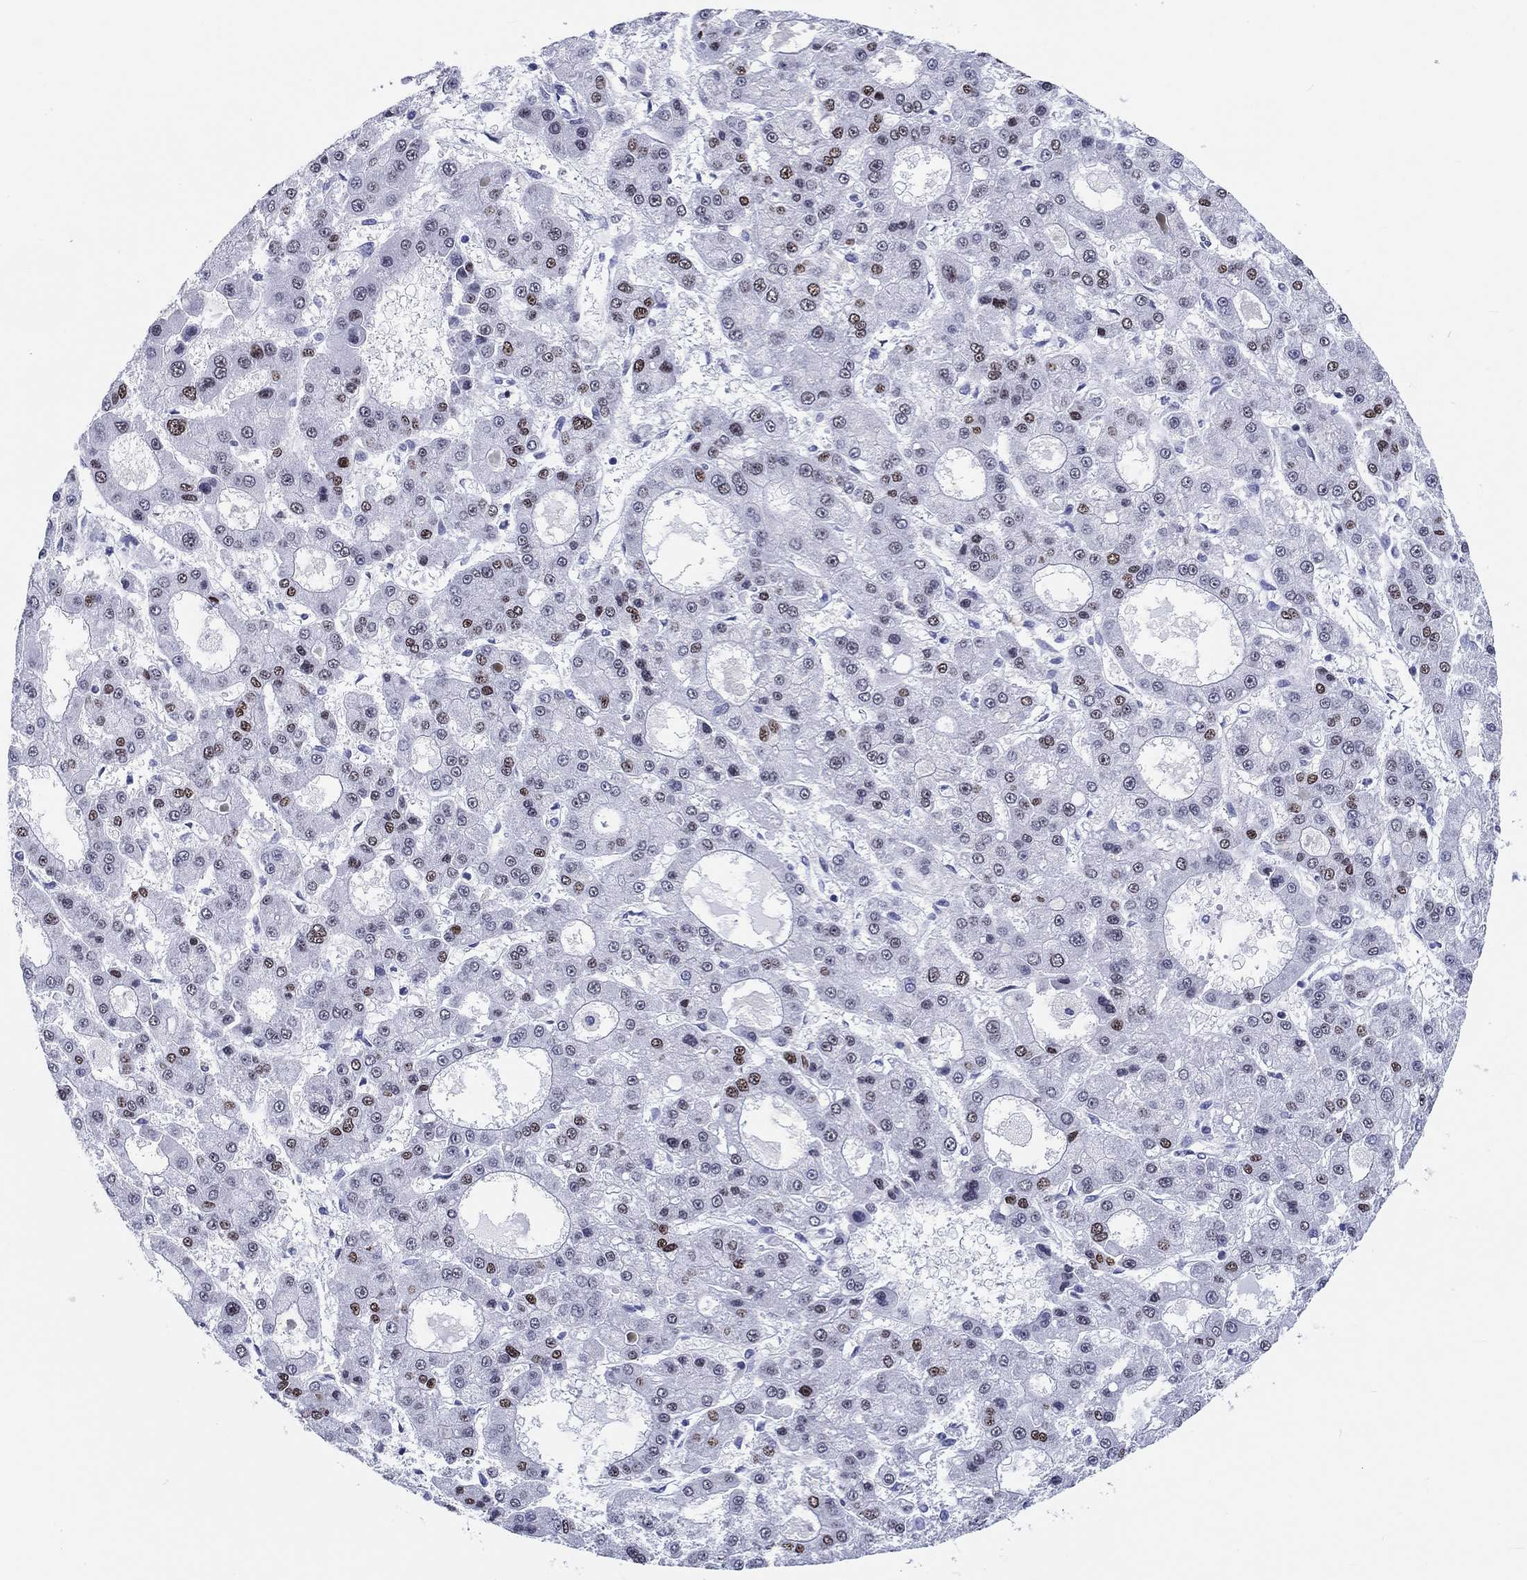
{"staining": {"intensity": "moderate", "quantity": "<25%", "location": "nuclear"}, "tissue": "liver cancer", "cell_type": "Tumor cells", "image_type": "cancer", "snomed": [{"axis": "morphology", "description": "Carcinoma, Hepatocellular, NOS"}, {"axis": "topography", "description": "Liver"}], "caption": "The photomicrograph exhibits staining of hepatocellular carcinoma (liver), revealing moderate nuclear protein staining (brown color) within tumor cells.", "gene": "H1-1", "patient": {"sex": "male", "age": 70}}